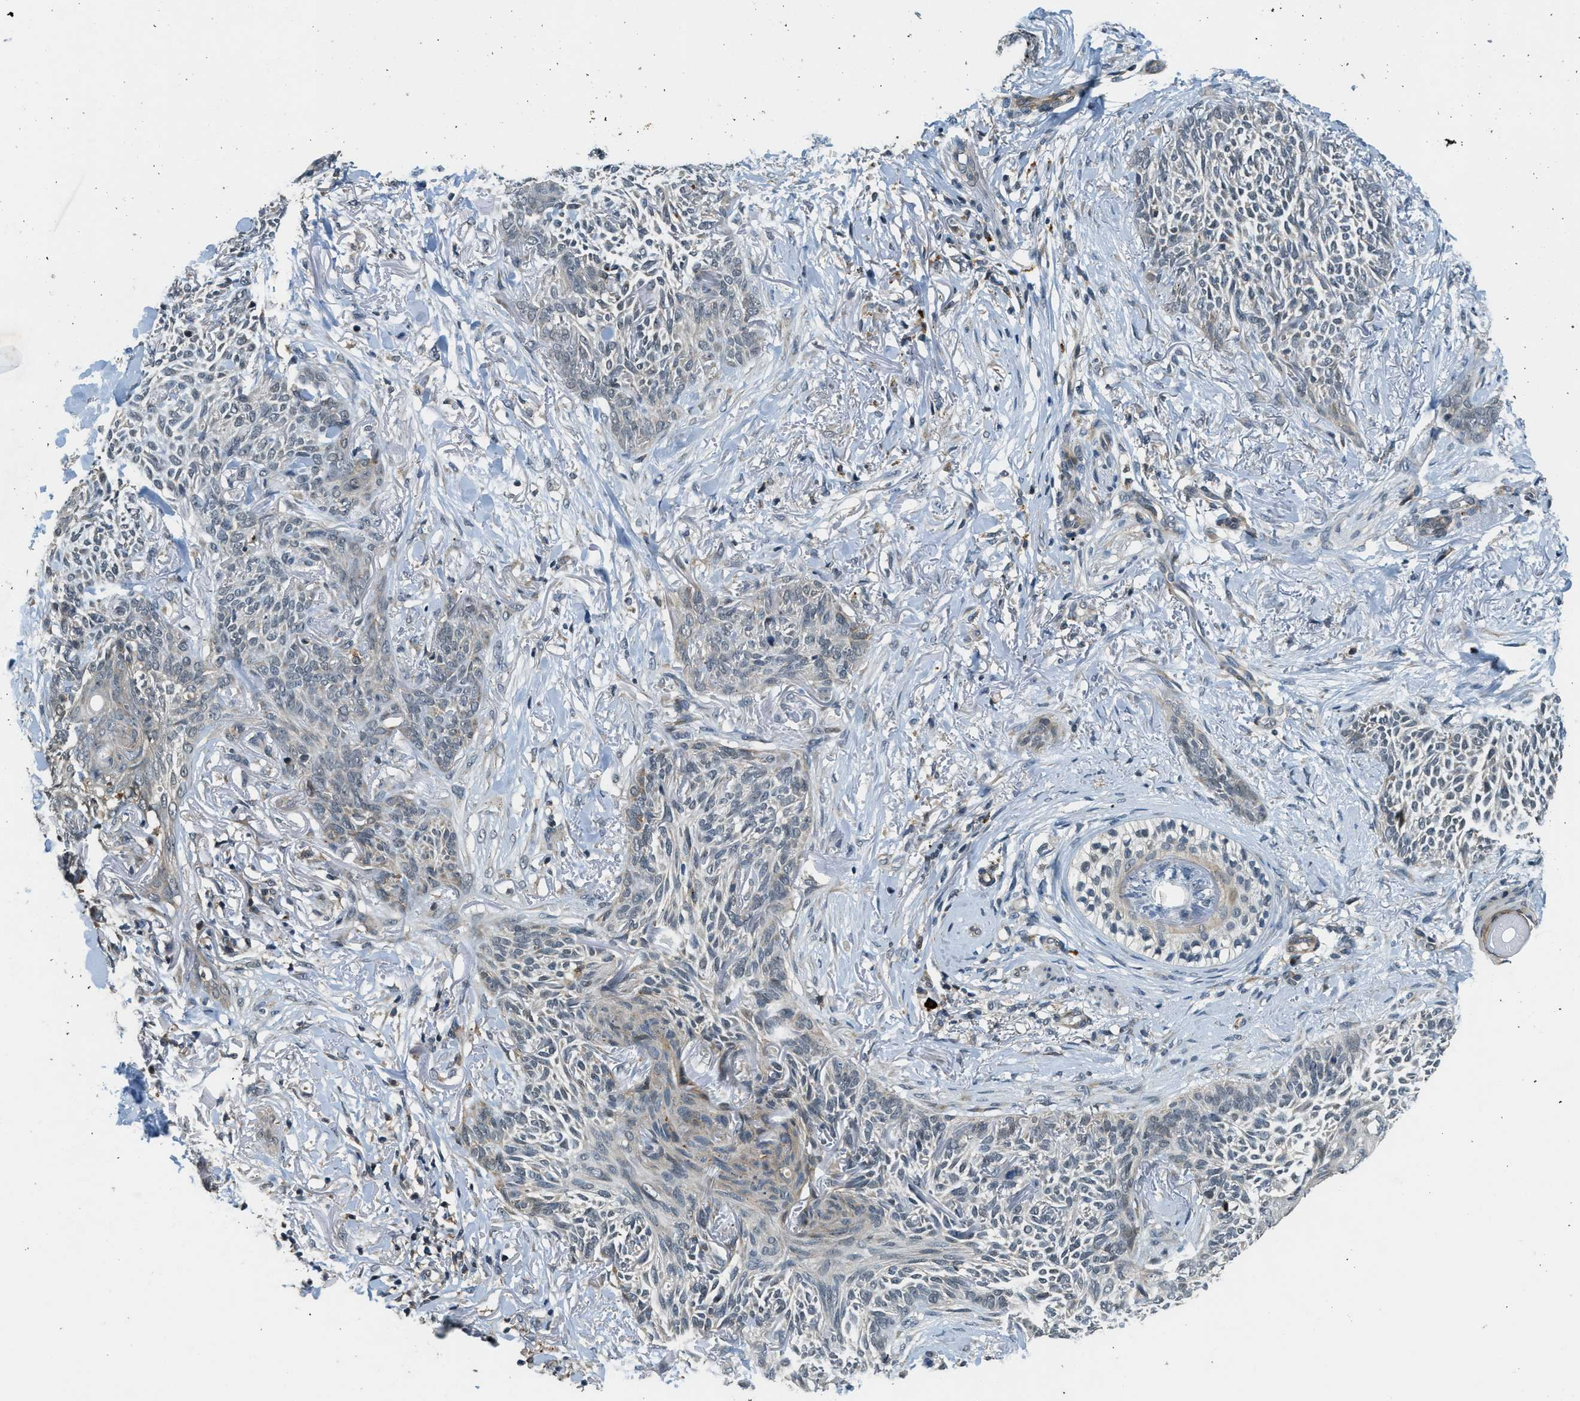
{"staining": {"intensity": "negative", "quantity": "none", "location": "none"}, "tissue": "skin cancer", "cell_type": "Tumor cells", "image_type": "cancer", "snomed": [{"axis": "morphology", "description": "Basal cell carcinoma"}, {"axis": "topography", "description": "Skin"}], "caption": "There is no significant positivity in tumor cells of skin basal cell carcinoma. Brightfield microscopy of IHC stained with DAB (brown) and hematoxylin (blue), captured at high magnification.", "gene": "HERC2", "patient": {"sex": "female", "age": 84}}